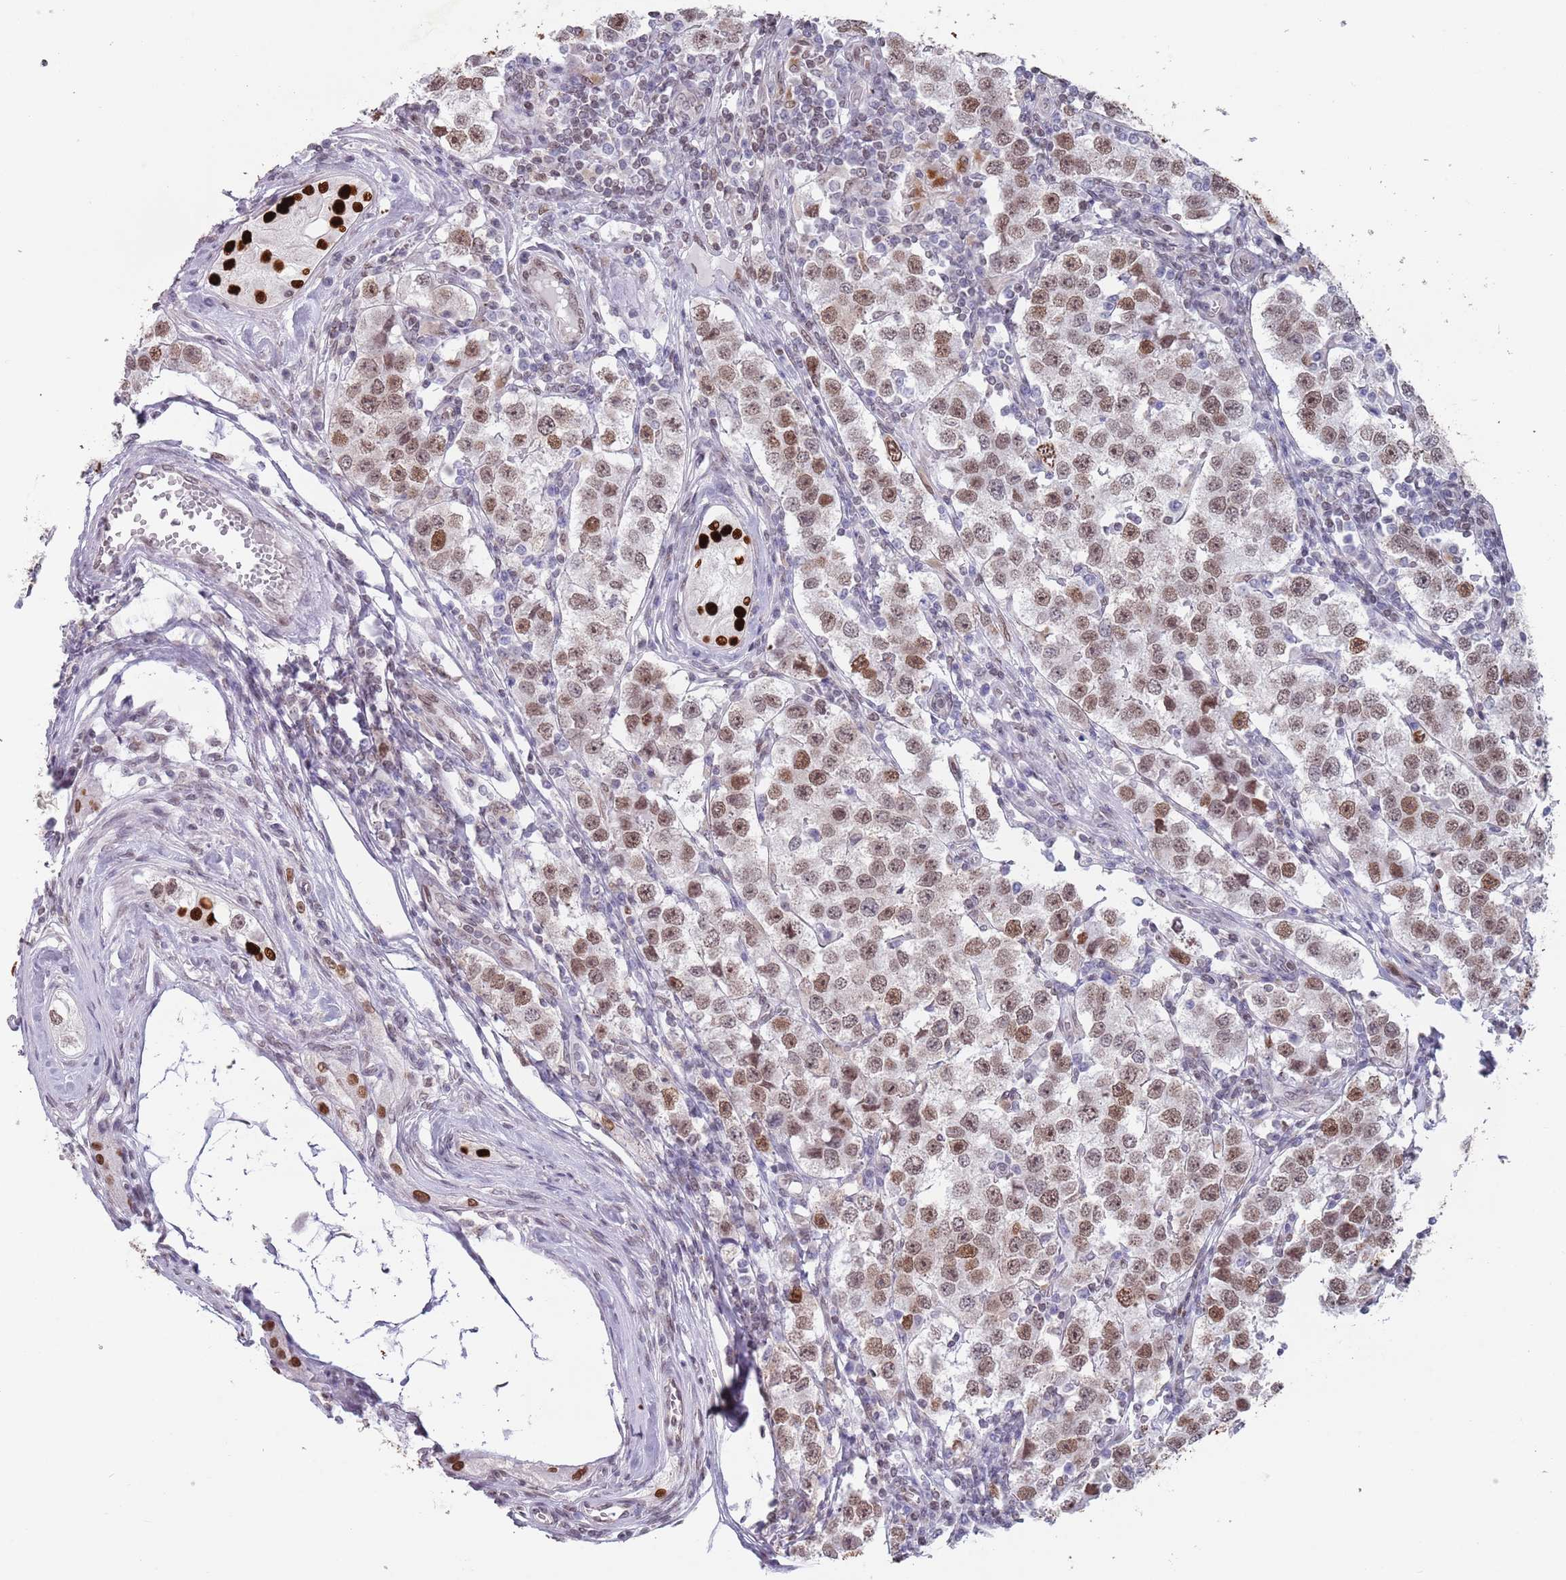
{"staining": {"intensity": "moderate", "quantity": ">75%", "location": "nuclear"}, "tissue": "testis cancer", "cell_type": "Tumor cells", "image_type": "cancer", "snomed": [{"axis": "morphology", "description": "Seminoma, NOS"}, {"axis": "topography", "description": "Testis"}], "caption": "Testis cancer tissue shows moderate nuclear expression in approximately >75% of tumor cells, visualized by immunohistochemistry. The staining was performed using DAB (3,3'-diaminobenzidine), with brown indicating positive protein expression. Nuclei are stained blue with hematoxylin.", "gene": "MFSD12", "patient": {"sex": "male", "age": 34}}